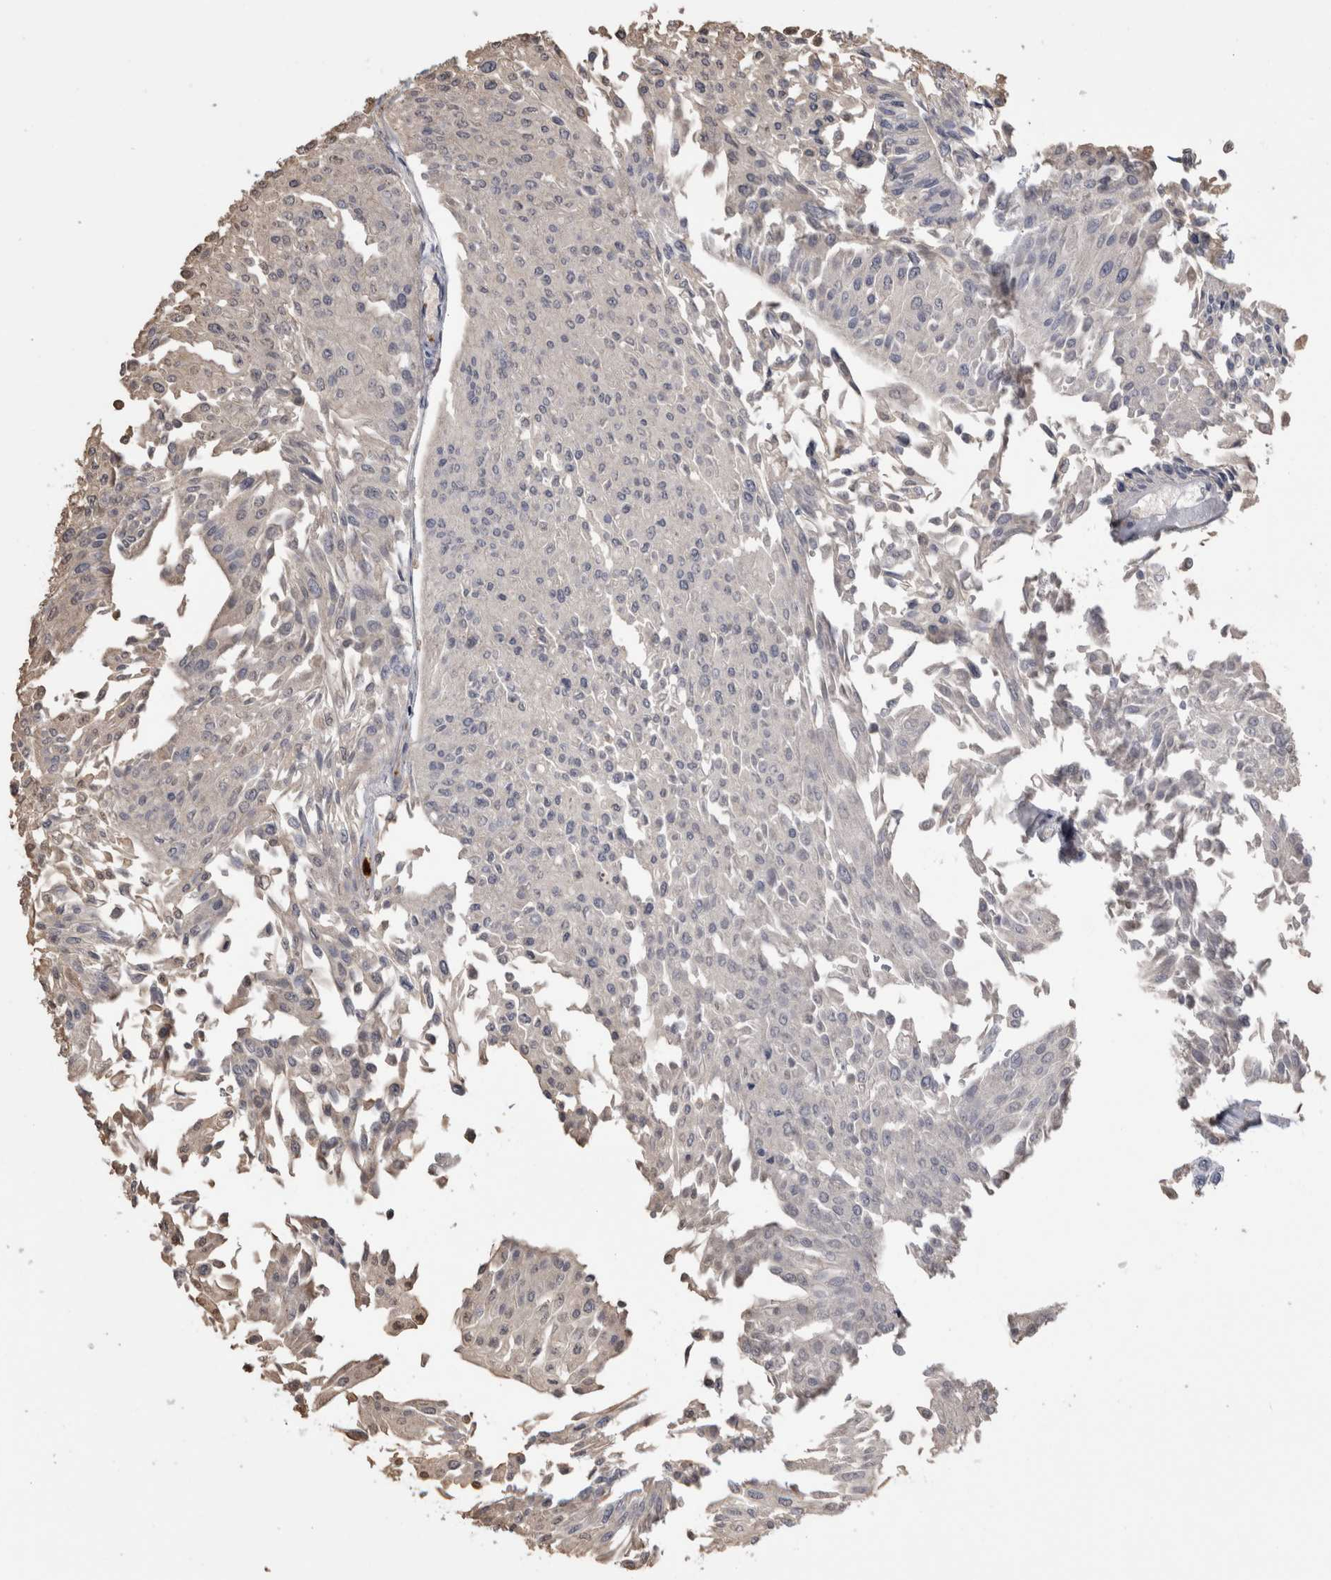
{"staining": {"intensity": "negative", "quantity": "none", "location": "none"}, "tissue": "urothelial cancer", "cell_type": "Tumor cells", "image_type": "cancer", "snomed": [{"axis": "morphology", "description": "Urothelial carcinoma, Low grade"}, {"axis": "topography", "description": "Urinary bladder"}], "caption": "High power microscopy histopathology image of an immunohistochemistry (IHC) histopathology image of urothelial cancer, revealing no significant expression in tumor cells.", "gene": "ALDH8A1", "patient": {"sex": "male", "age": 67}}